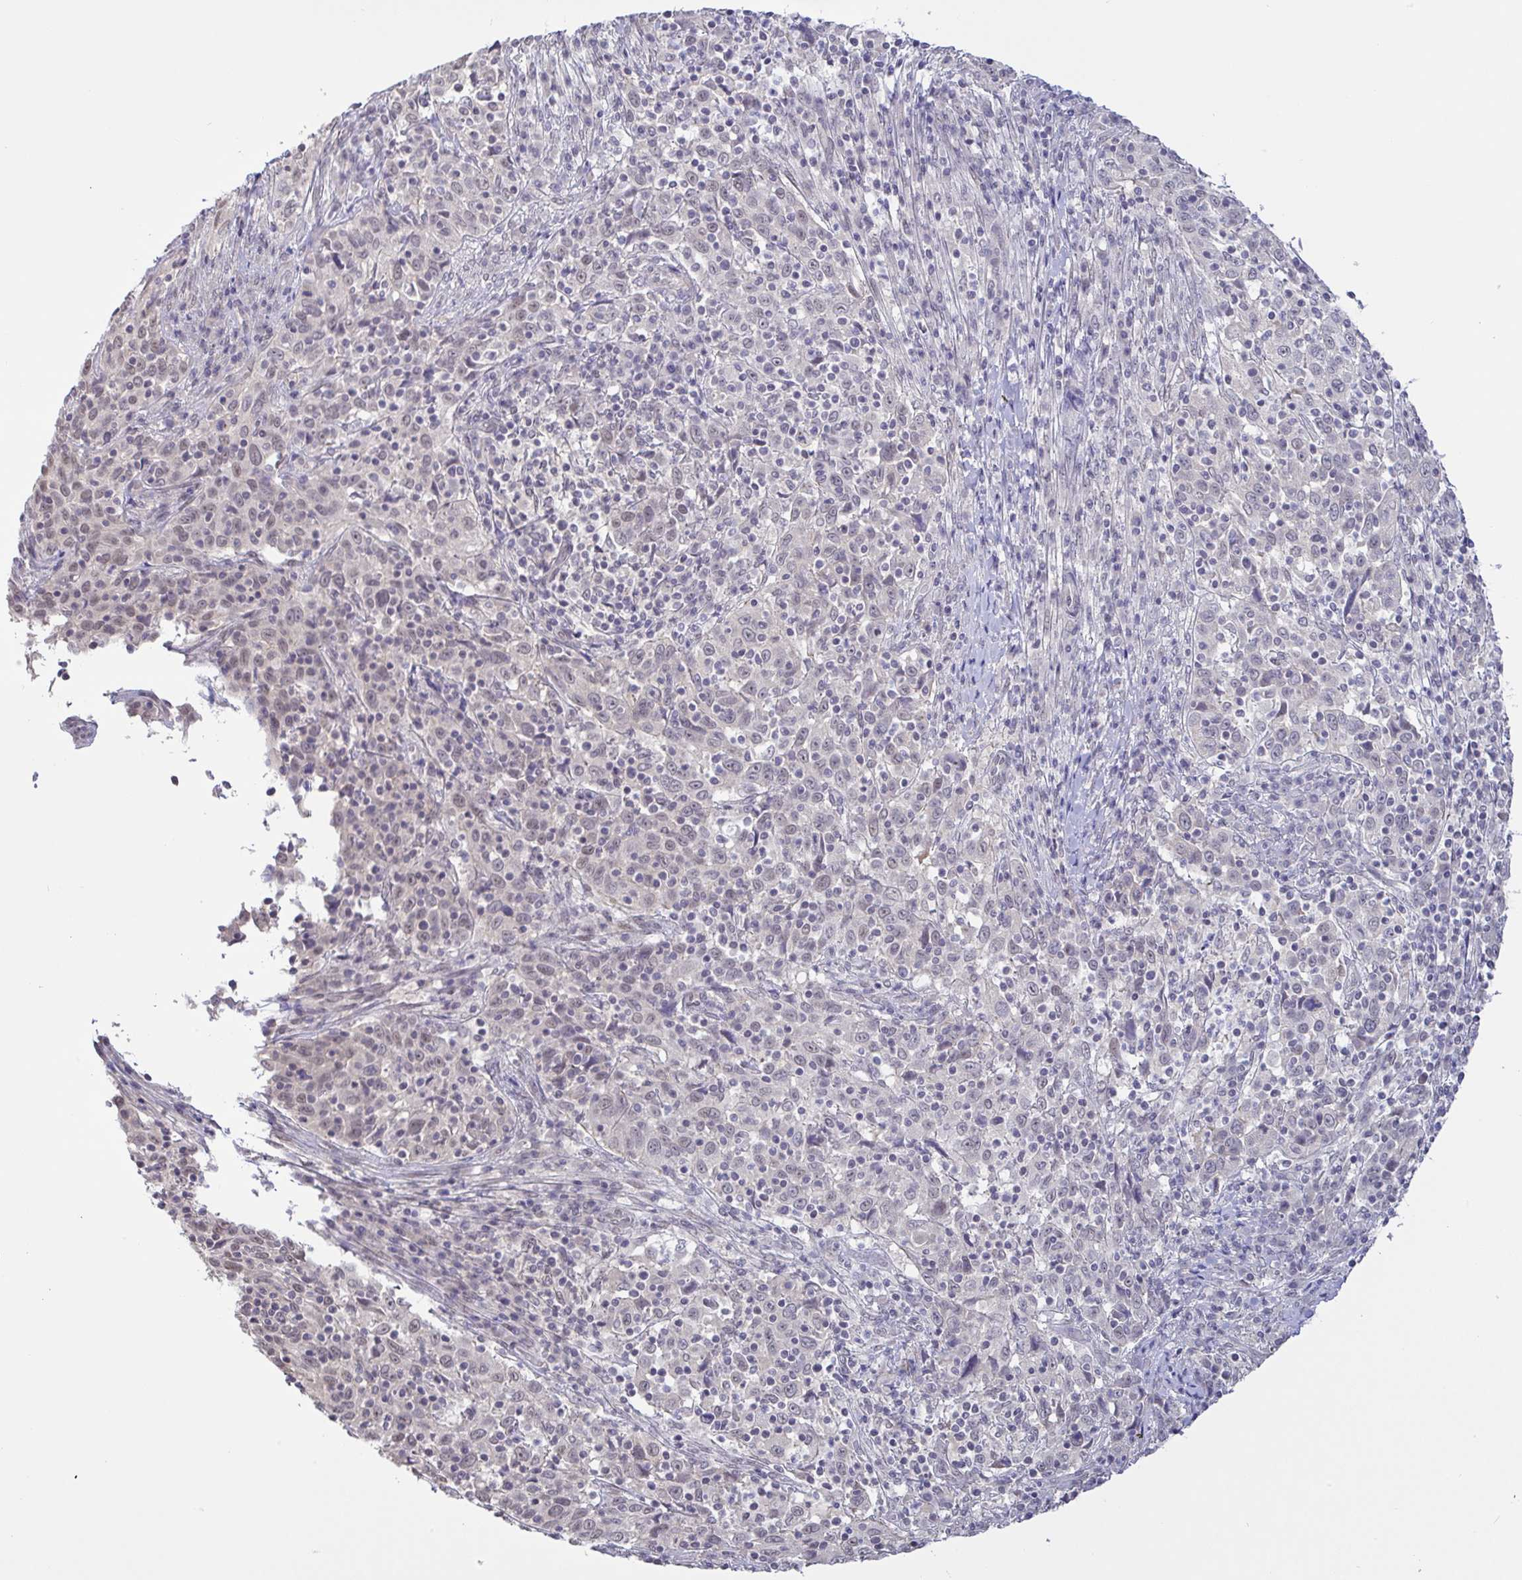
{"staining": {"intensity": "weak", "quantity": "<25%", "location": "nuclear"}, "tissue": "cervical cancer", "cell_type": "Tumor cells", "image_type": "cancer", "snomed": [{"axis": "morphology", "description": "Squamous cell carcinoma, NOS"}, {"axis": "topography", "description": "Cervix"}], "caption": "This image is of cervical squamous cell carcinoma stained with immunohistochemistry (IHC) to label a protein in brown with the nuclei are counter-stained blue. There is no positivity in tumor cells.", "gene": "HYPK", "patient": {"sex": "female", "age": 46}}